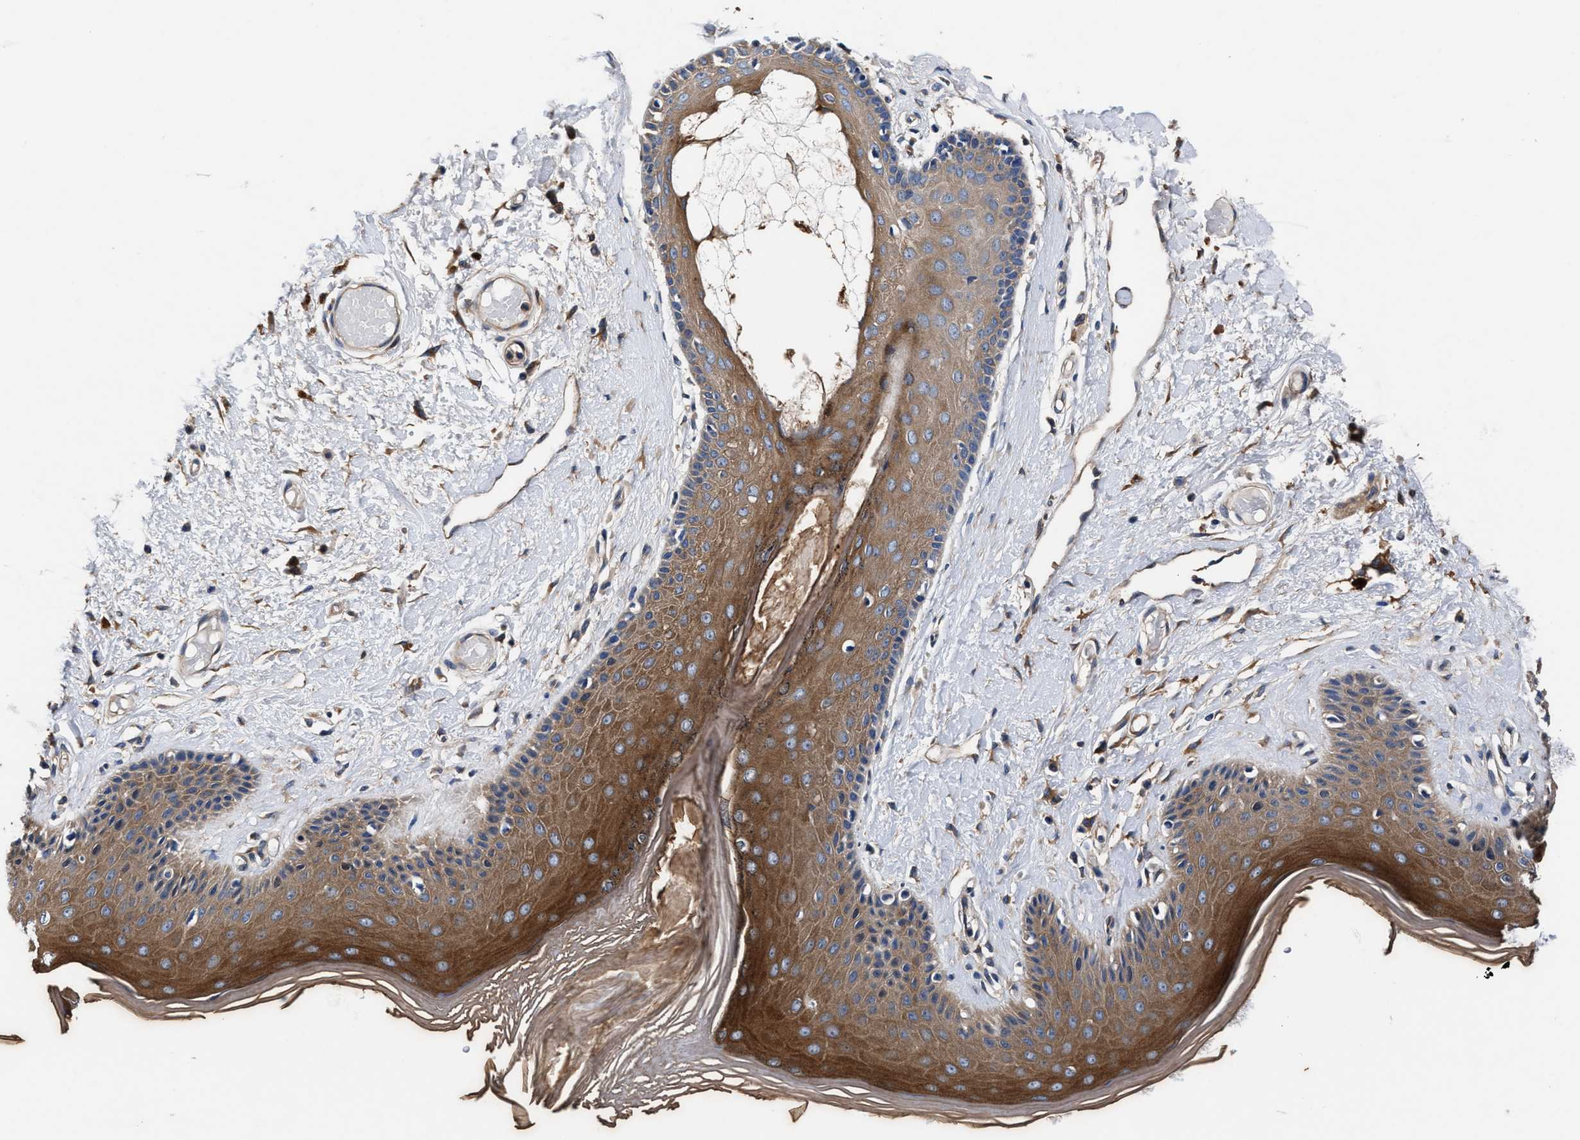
{"staining": {"intensity": "strong", "quantity": ">75%", "location": "cytoplasmic/membranous"}, "tissue": "skin", "cell_type": "Epidermal cells", "image_type": "normal", "snomed": [{"axis": "morphology", "description": "Normal tissue, NOS"}, {"axis": "topography", "description": "Vulva"}], "caption": "Normal skin displays strong cytoplasmic/membranous expression in approximately >75% of epidermal cells, visualized by immunohistochemistry. (brown staining indicates protein expression, while blue staining denotes nuclei).", "gene": "SH3GL1", "patient": {"sex": "female", "age": 73}}